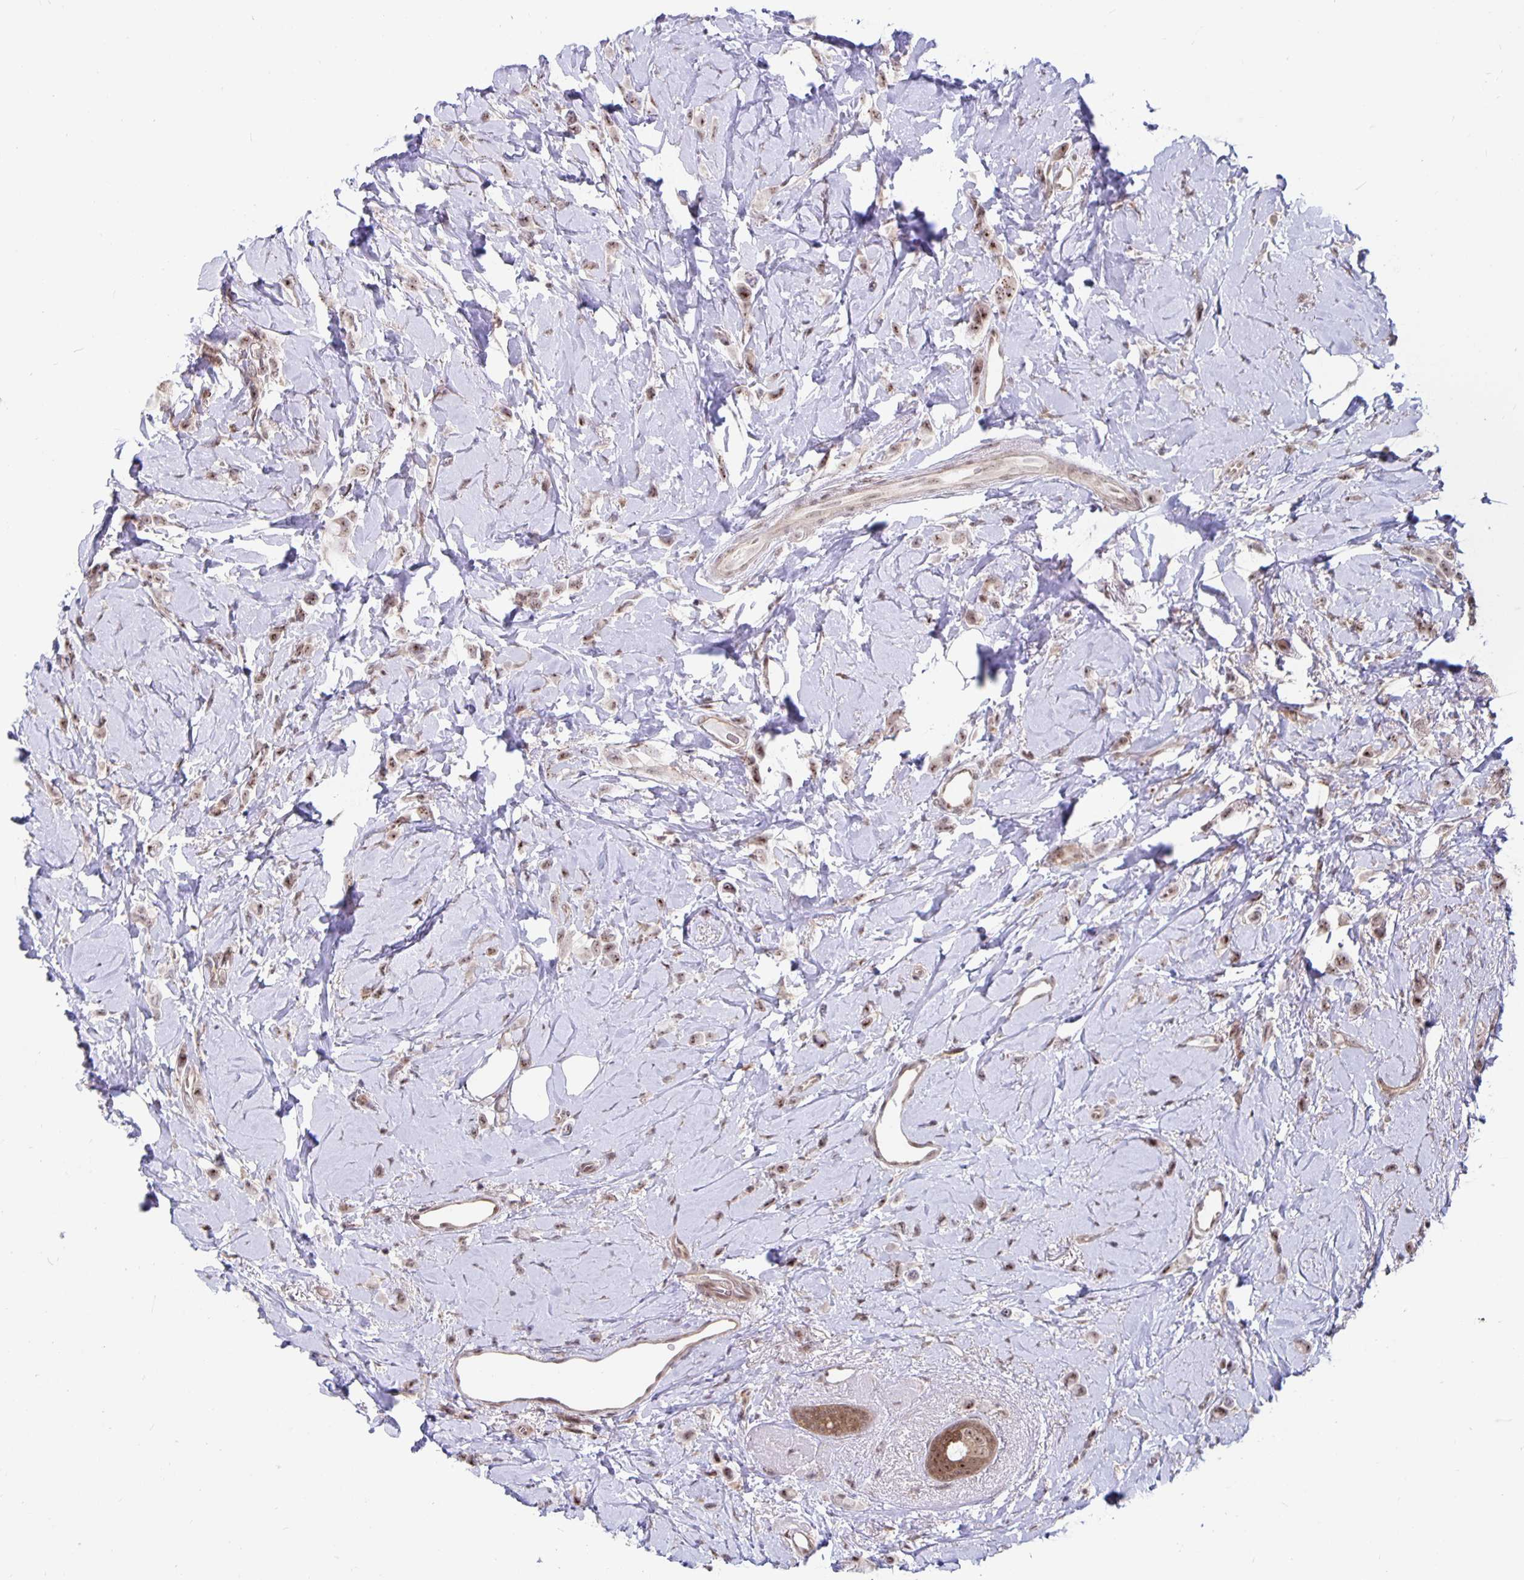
{"staining": {"intensity": "moderate", "quantity": ">75%", "location": "nuclear"}, "tissue": "breast cancer", "cell_type": "Tumor cells", "image_type": "cancer", "snomed": [{"axis": "morphology", "description": "Lobular carcinoma"}, {"axis": "topography", "description": "Breast"}], "caption": "IHC image of neoplastic tissue: human breast cancer (lobular carcinoma) stained using immunohistochemistry (IHC) displays medium levels of moderate protein expression localized specifically in the nuclear of tumor cells, appearing as a nuclear brown color.", "gene": "EXOC6B", "patient": {"sex": "female", "age": 66}}